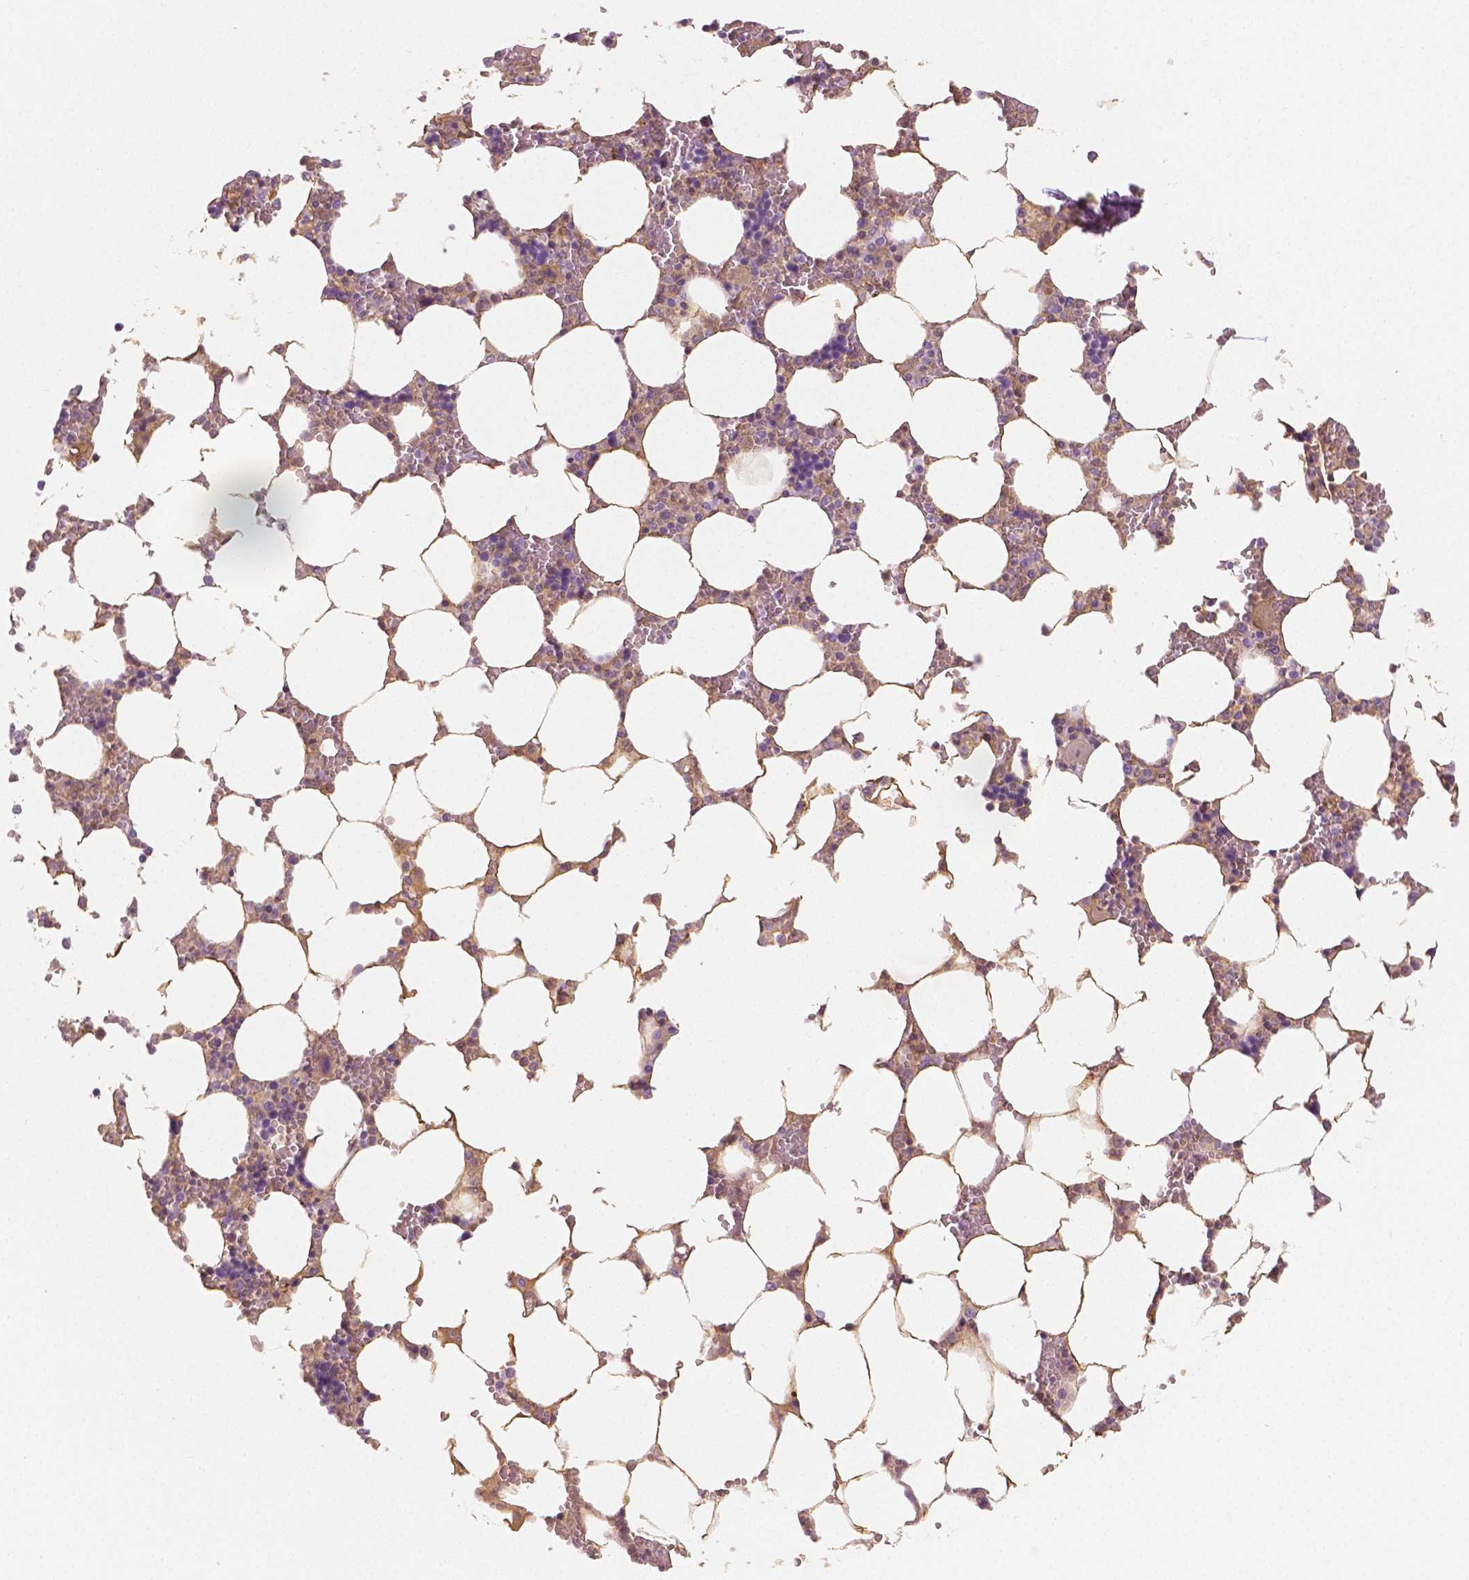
{"staining": {"intensity": "weak", "quantity": "<25%", "location": "cytoplasmic/membranous"}, "tissue": "bone marrow", "cell_type": "Hematopoietic cells", "image_type": "normal", "snomed": [{"axis": "morphology", "description": "Normal tissue, NOS"}, {"axis": "topography", "description": "Bone marrow"}], "caption": "Hematopoietic cells show no significant protein expression in unremarkable bone marrow. (DAB immunohistochemistry (IHC), high magnification).", "gene": "PLIN4", "patient": {"sex": "male", "age": 64}}